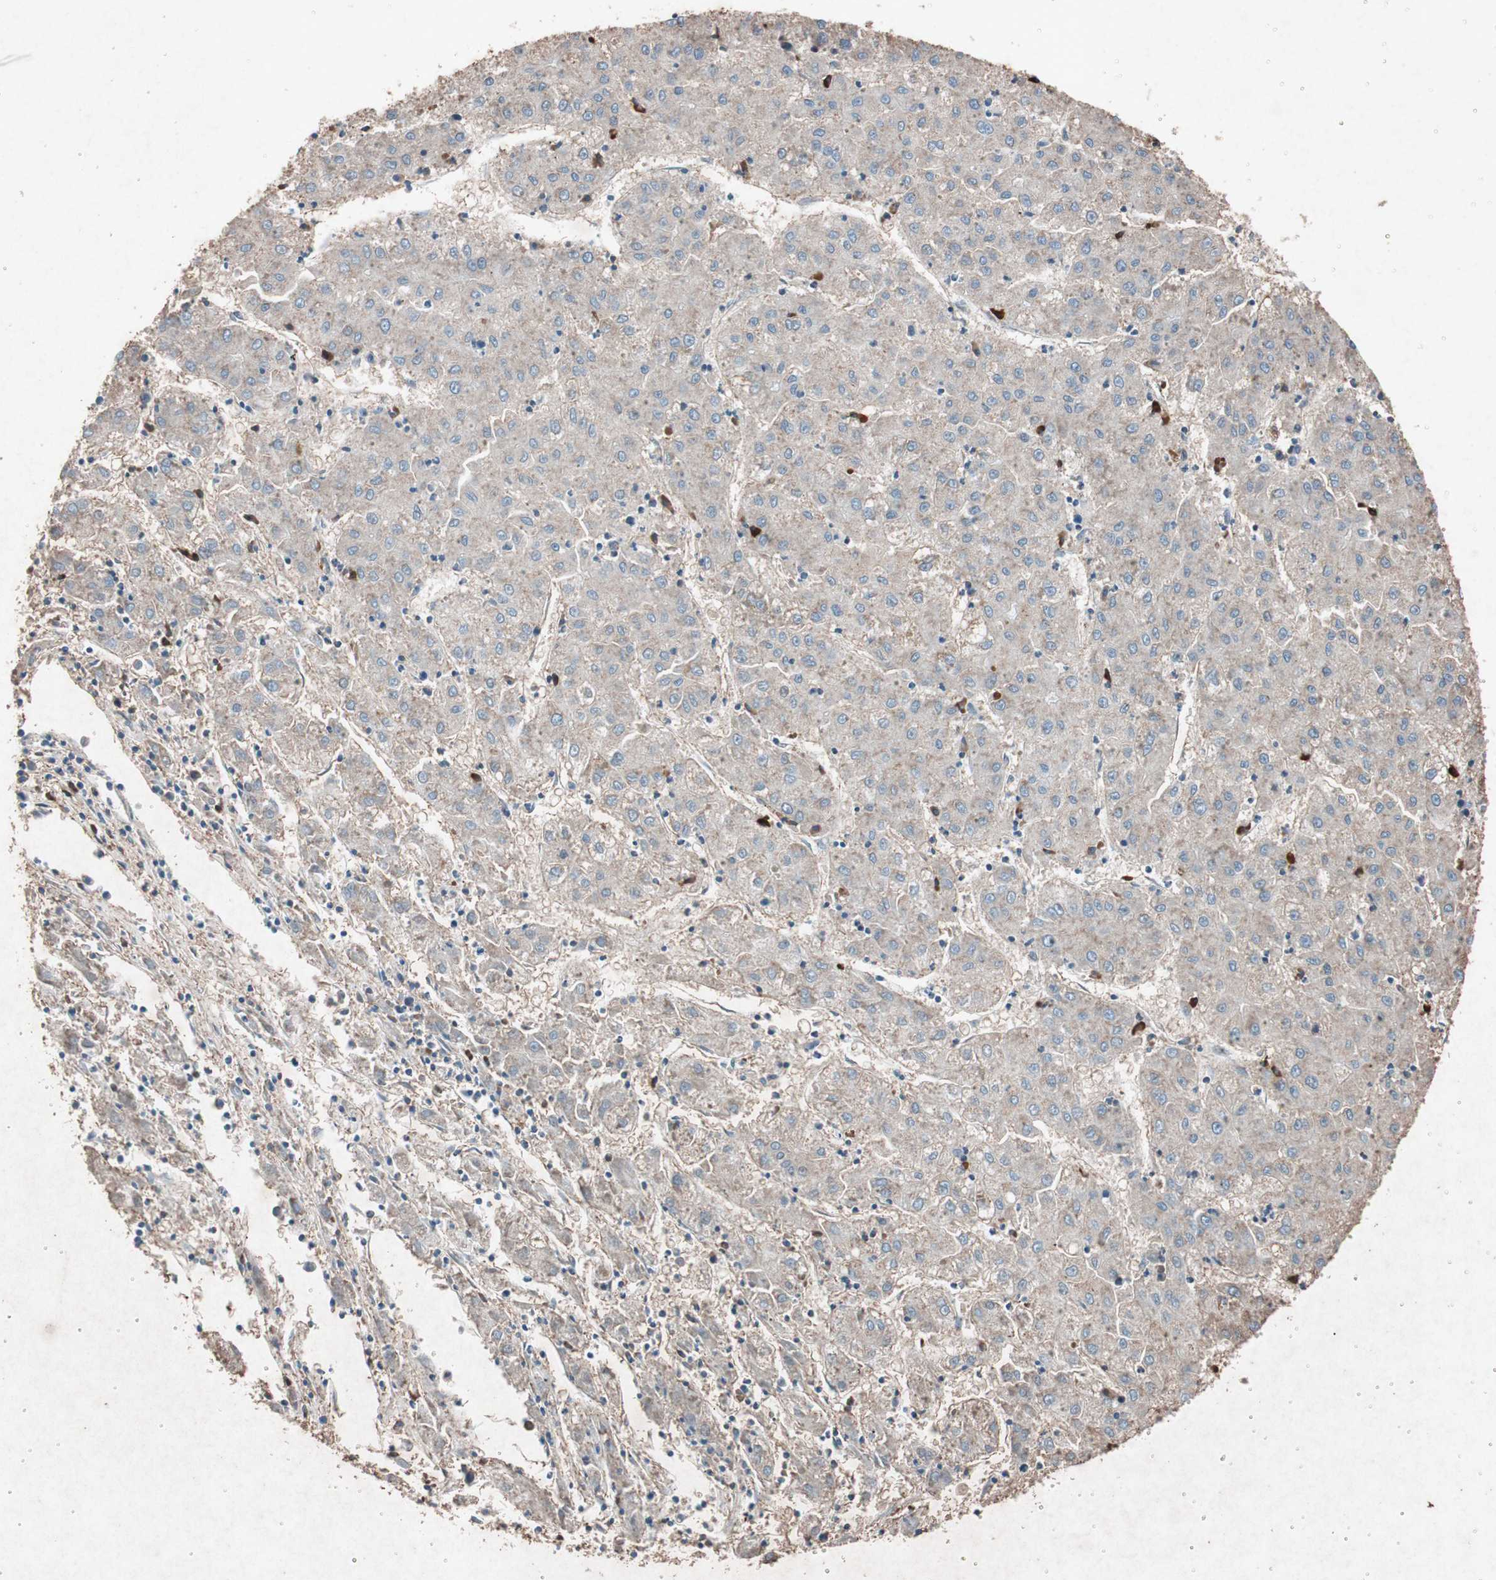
{"staining": {"intensity": "weak", "quantity": ">75%", "location": "cytoplasmic/membranous"}, "tissue": "liver cancer", "cell_type": "Tumor cells", "image_type": "cancer", "snomed": [{"axis": "morphology", "description": "Carcinoma, Hepatocellular, NOS"}, {"axis": "topography", "description": "Liver"}], "caption": "Immunohistochemical staining of human liver cancer (hepatocellular carcinoma) reveals low levels of weak cytoplasmic/membranous protein positivity in approximately >75% of tumor cells. The staining was performed using DAB to visualize the protein expression in brown, while the nuclei were stained in blue with hematoxylin (Magnification: 20x).", "gene": "GRB7", "patient": {"sex": "male", "age": 72}}